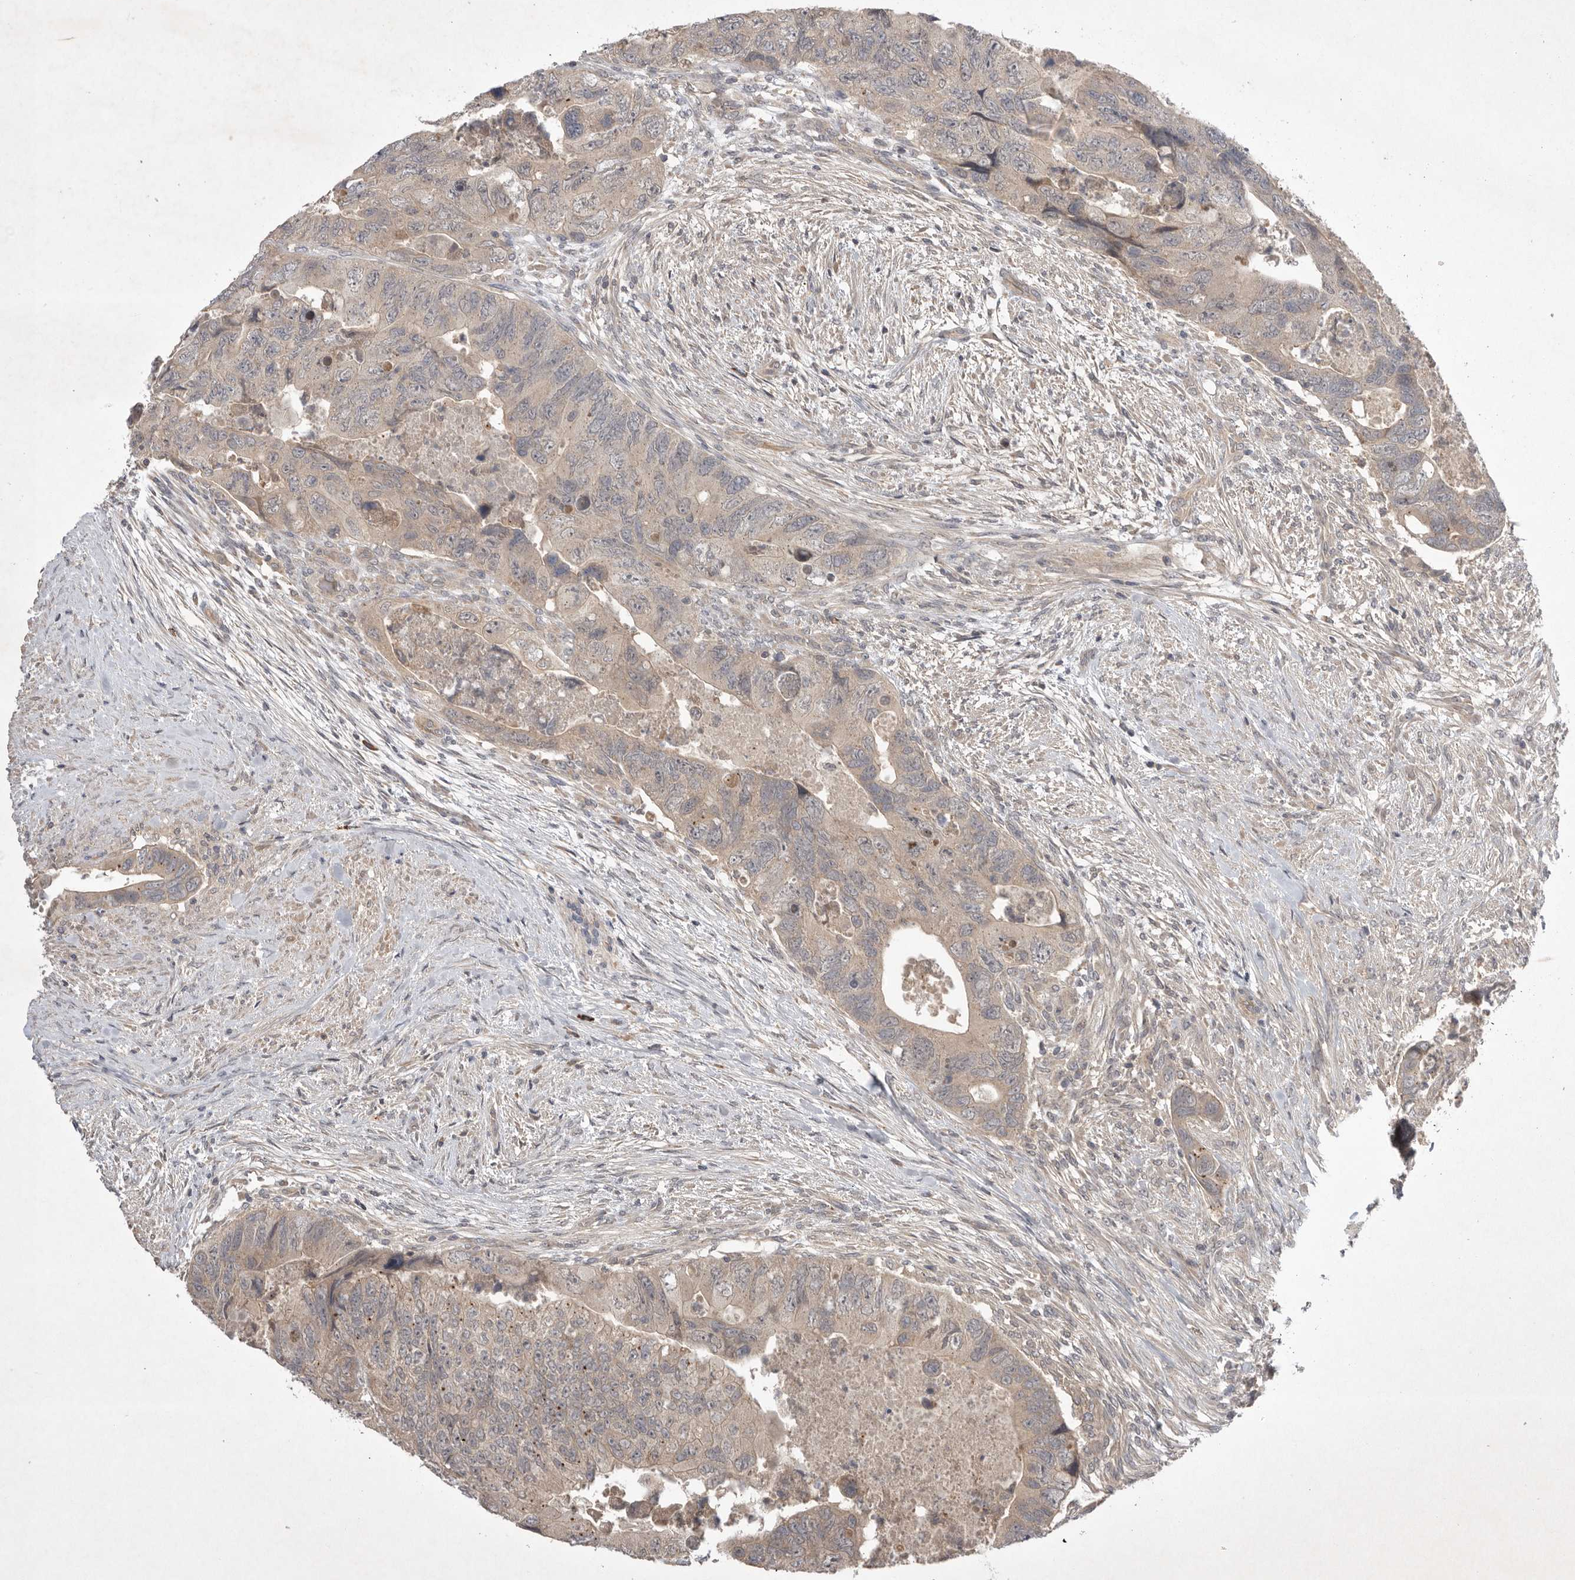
{"staining": {"intensity": "weak", "quantity": "25%-75%", "location": "cytoplasmic/membranous"}, "tissue": "colorectal cancer", "cell_type": "Tumor cells", "image_type": "cancer", "snomed": [{"axis": "morphology", "description": "Adenocarcinoma, NOS"}, {"axis": "topography", "description": "Rectum"}], "caption": "Immunohistochemical staining of colorectal adenocarcinoma reveals low levels of weak cytoplasmic/membranous positivity in about 25%-75% of tumor cells. (DAB (3,3'-diaminobenzidine) IHC, brown staining for protein, blue staining for nuclei).", "gene": "NRCAM", "patient": {"sex": "male", "age": 63}}